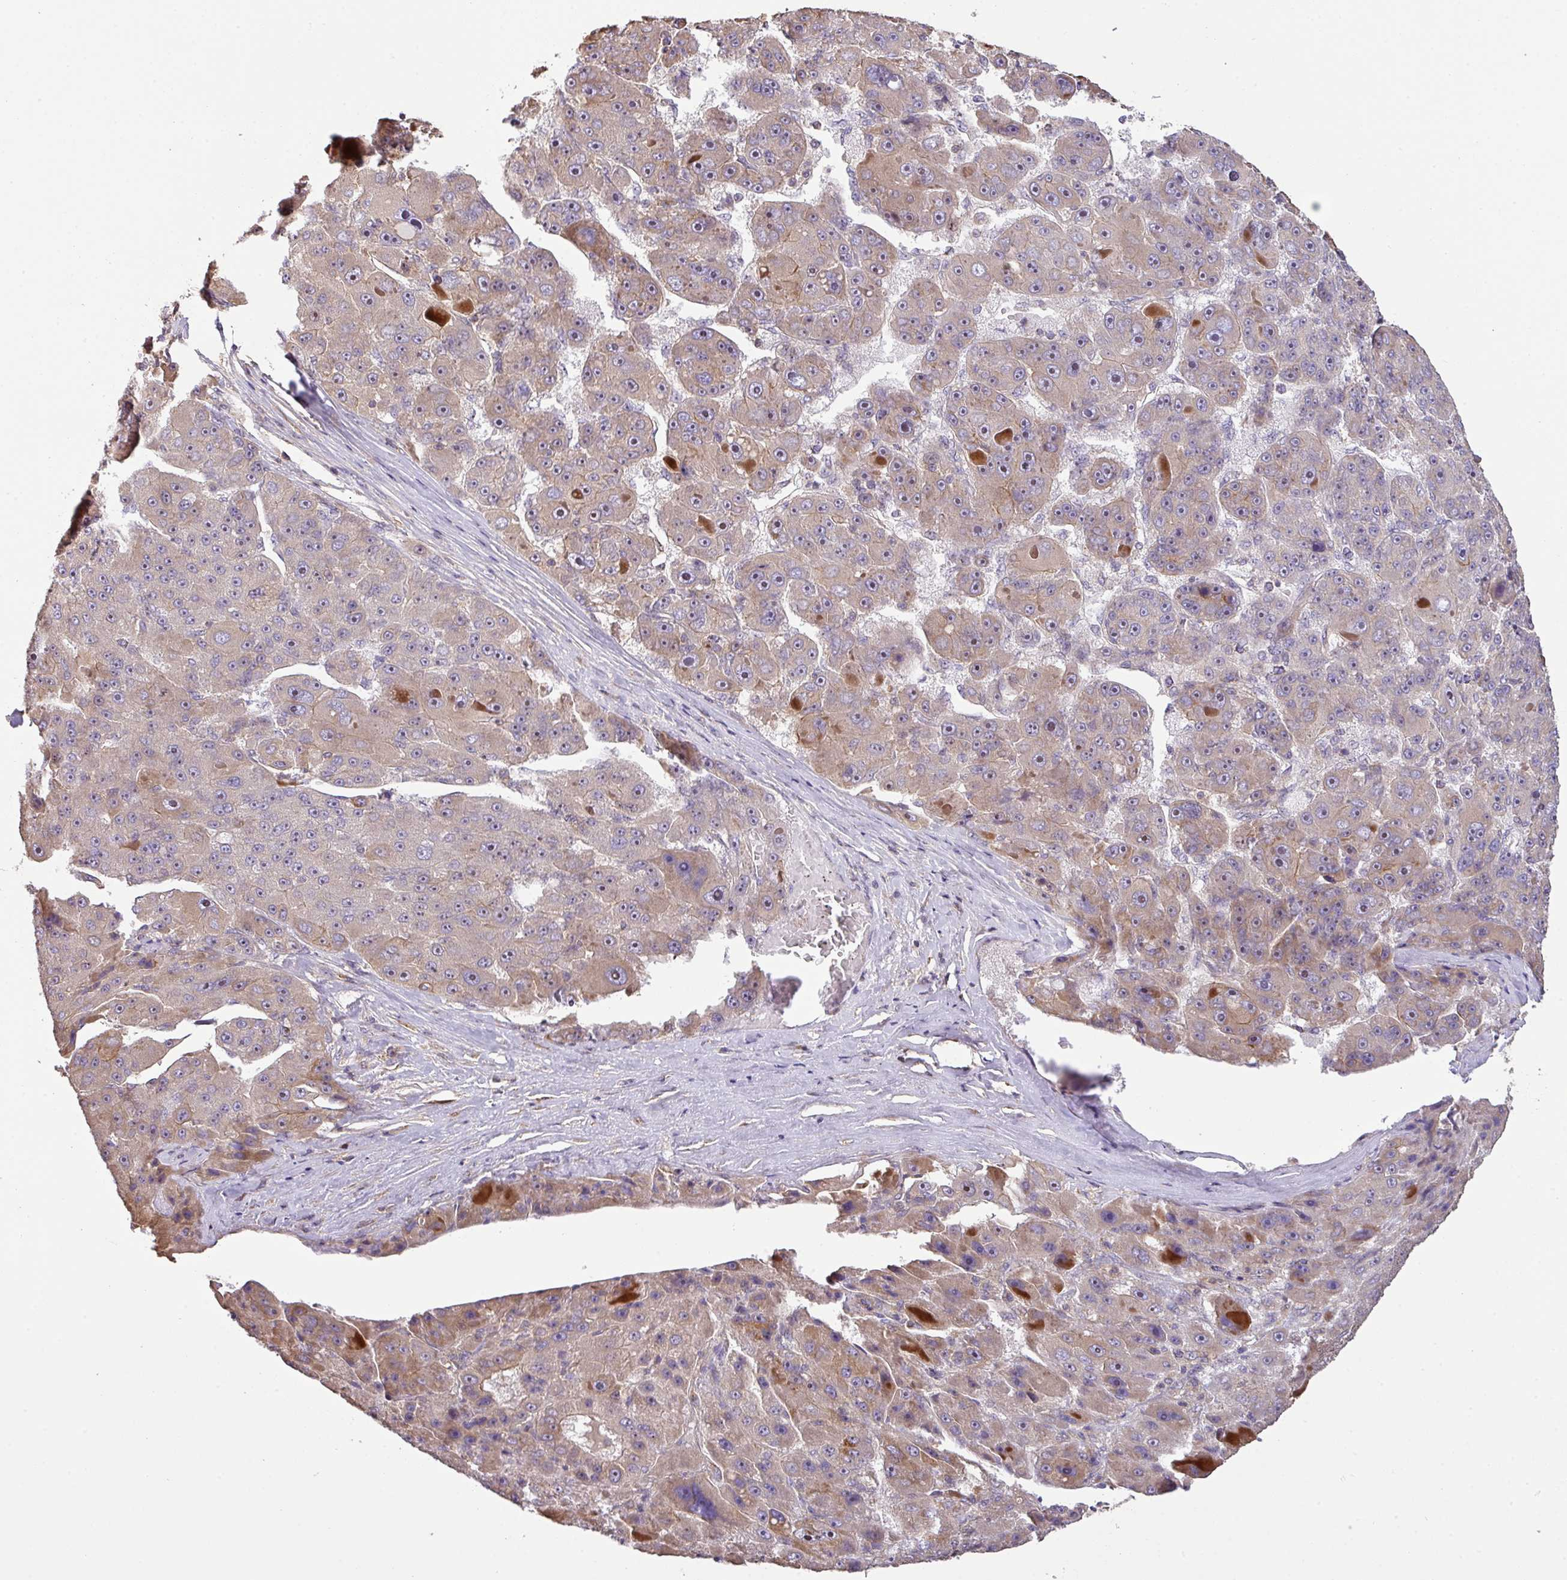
{"staining": {"intensity": "weak", "quantity": "25%-75%", "location": "cytoplasmic/membranous"}, "tissue": "liver cancer", "cell_type": "Tumor cells", "image_type": "cancer", "snomed": [{"axis": "morphology", "description": "Carcinoma, Hepatocellular, NOS"}, {"axis": "topography", "description": "Liver"}], "caption": "About 25%-75% of tumor cells in human liver cancer (hepatocellular carcinoma) show weak cytoplasmic/membranous protein expression as visualized by brown immunohistochemical staining.", "gene": "VENTX", "patient": {"sex": "male", "age": 76}}